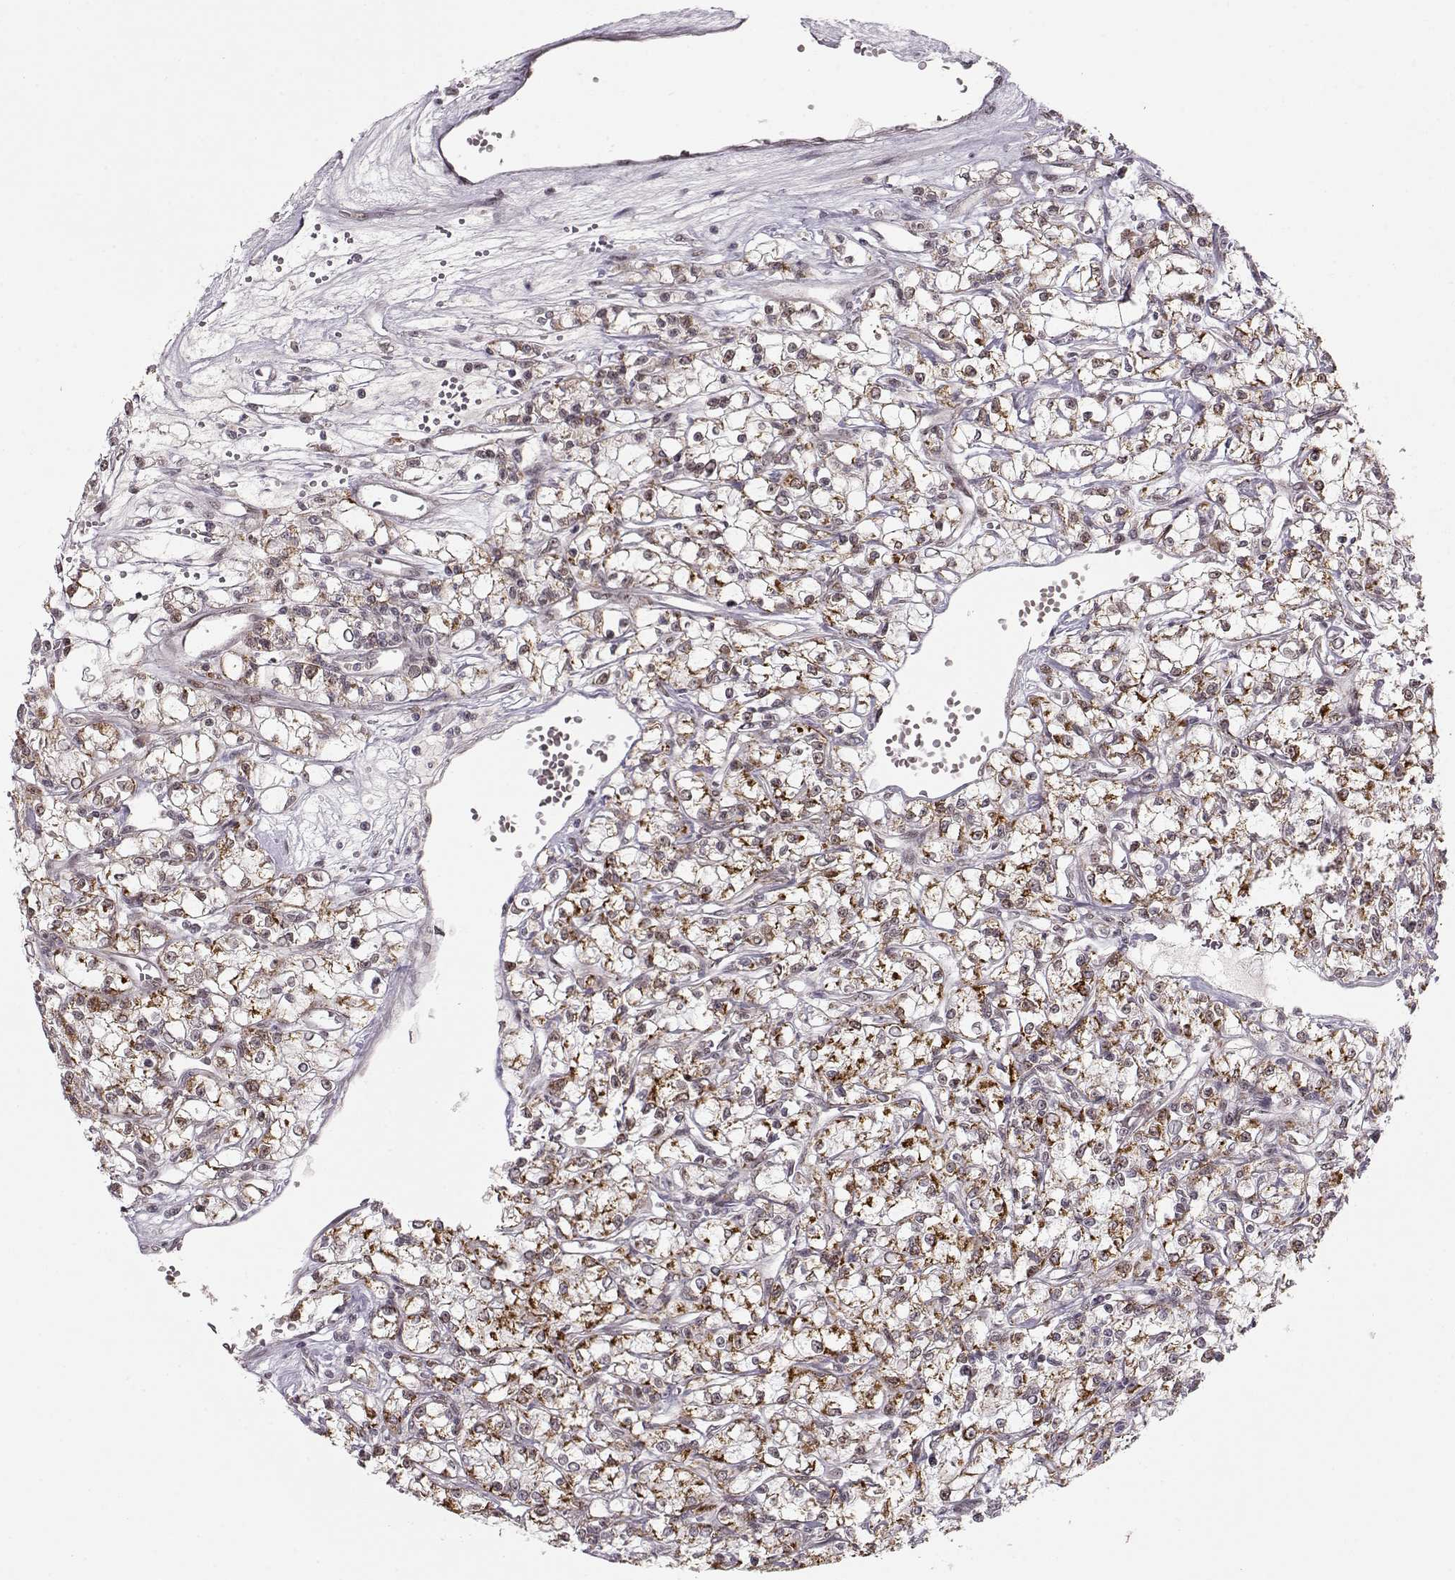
{"staining": {"intensity": "strong", "quantity": ">75%", "location": "cytoplasmic/membranous"}, "tissue": "renal cancer", "cell_type": "Tumor cells", "image_type": "cancer", "snomed": [{"axis": "morphology", "description": "Adenocarcinoma, NOS"}, {"axis": "topography", "description": "Kidney"}], "caption": "Immunohistochemistry (IHC) micrograph of renal cancer stained for a protein (brown), which displays high levels of strong cytoplasmic/membranous expression in about >75% of tumor cells.", "gene": "RAI1", "patient": {"sex": "female", "age": 59}}